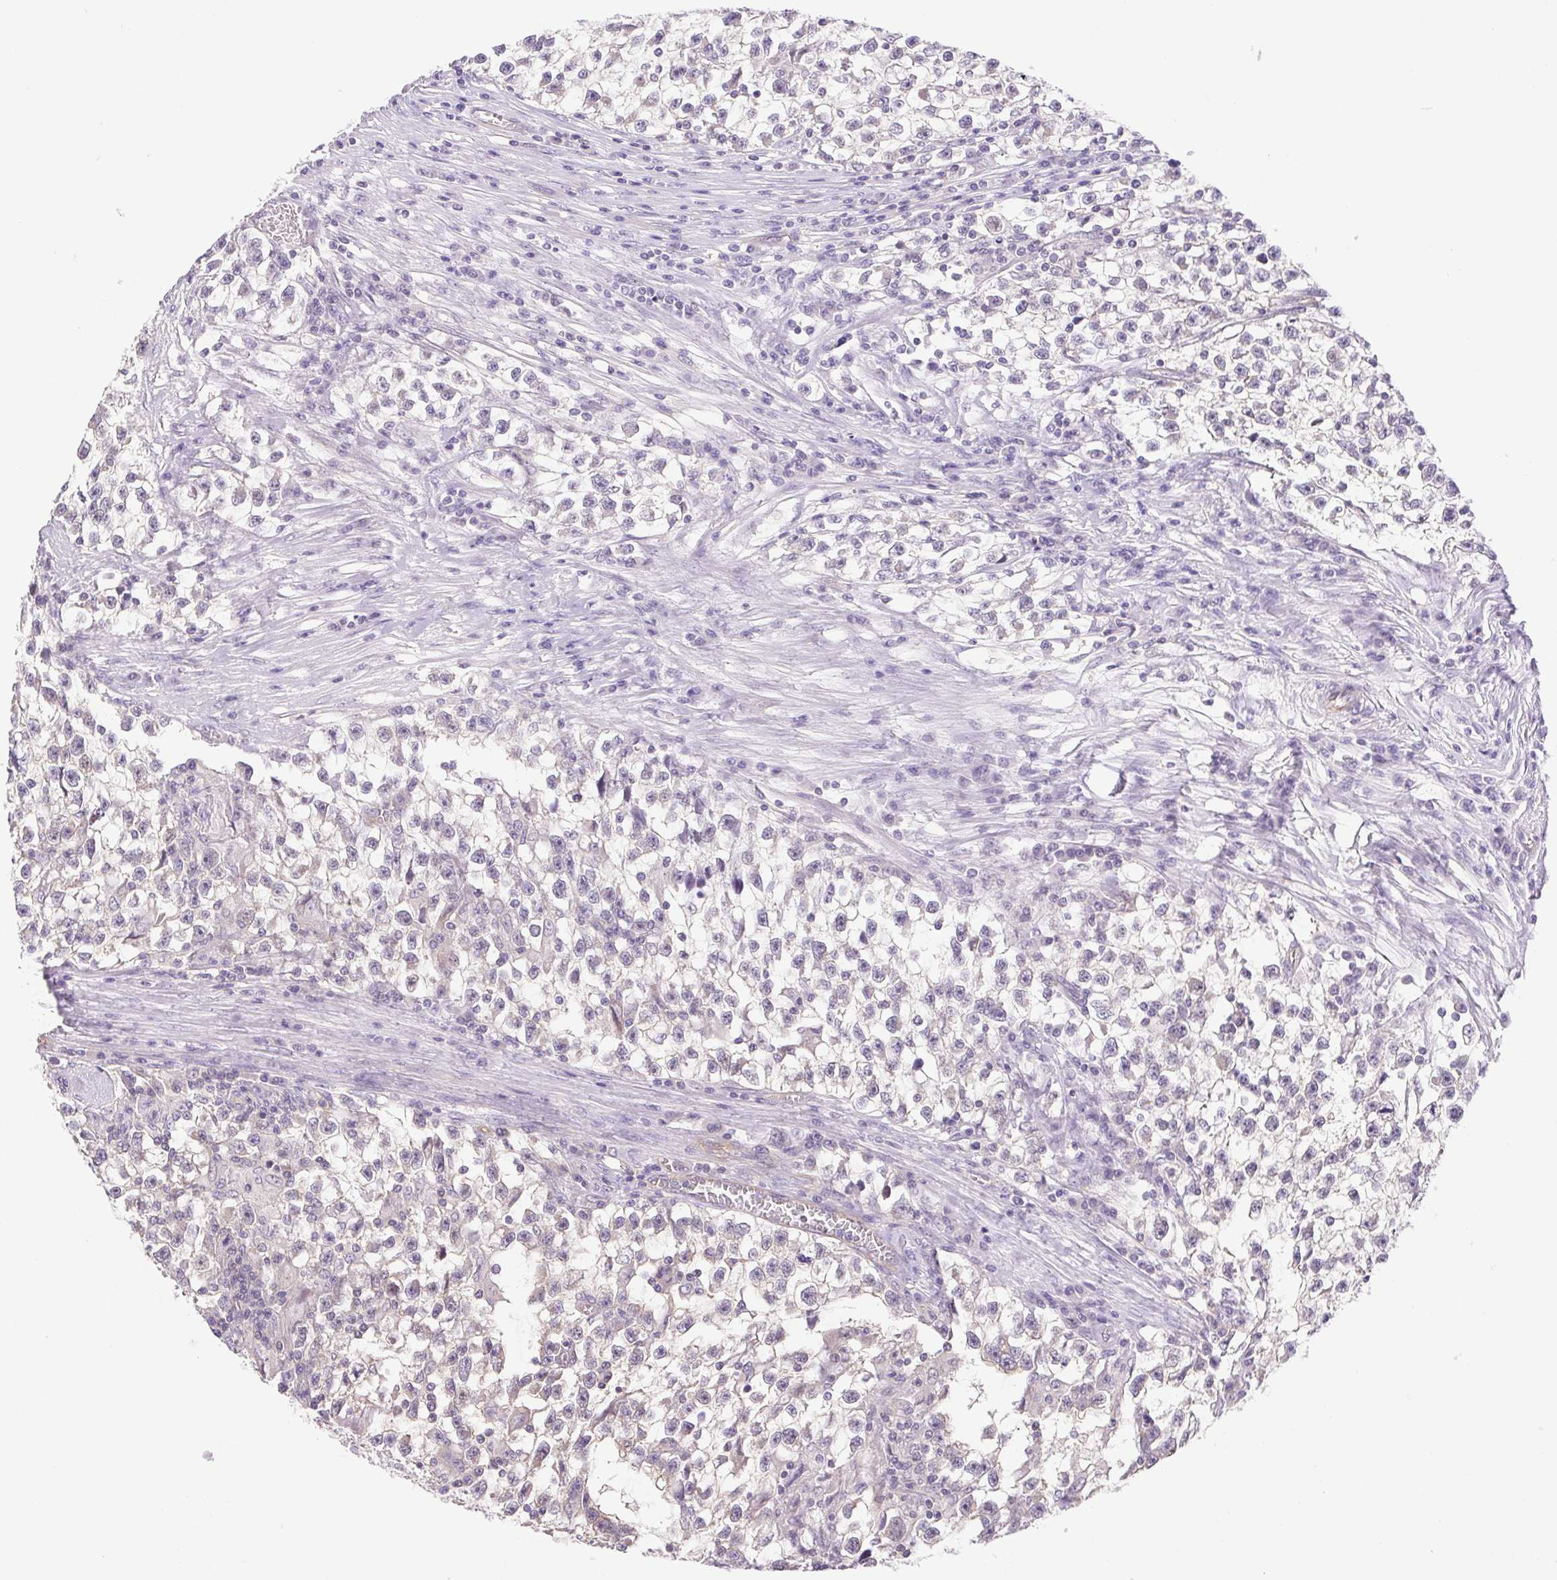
{"staining": {"intensity": "negative", "quantity": "none", "location": "none"}, "tissue": "testis cancer", "cell_type": "Tumor cells", "image_type": "cancer", "snomed": [{"axis": "morphology", "description": "Seminoma, NOS"}, {"axis": "topography", "description": "Testis"}], "caption": "DAB (3,3'-diaminobenzidine) immunohistochemical staining of testis cancer reveals no significant positivity in tumor cells.", "gene": "FAM177B", "patient": {"sex": "male", "age": 31}}